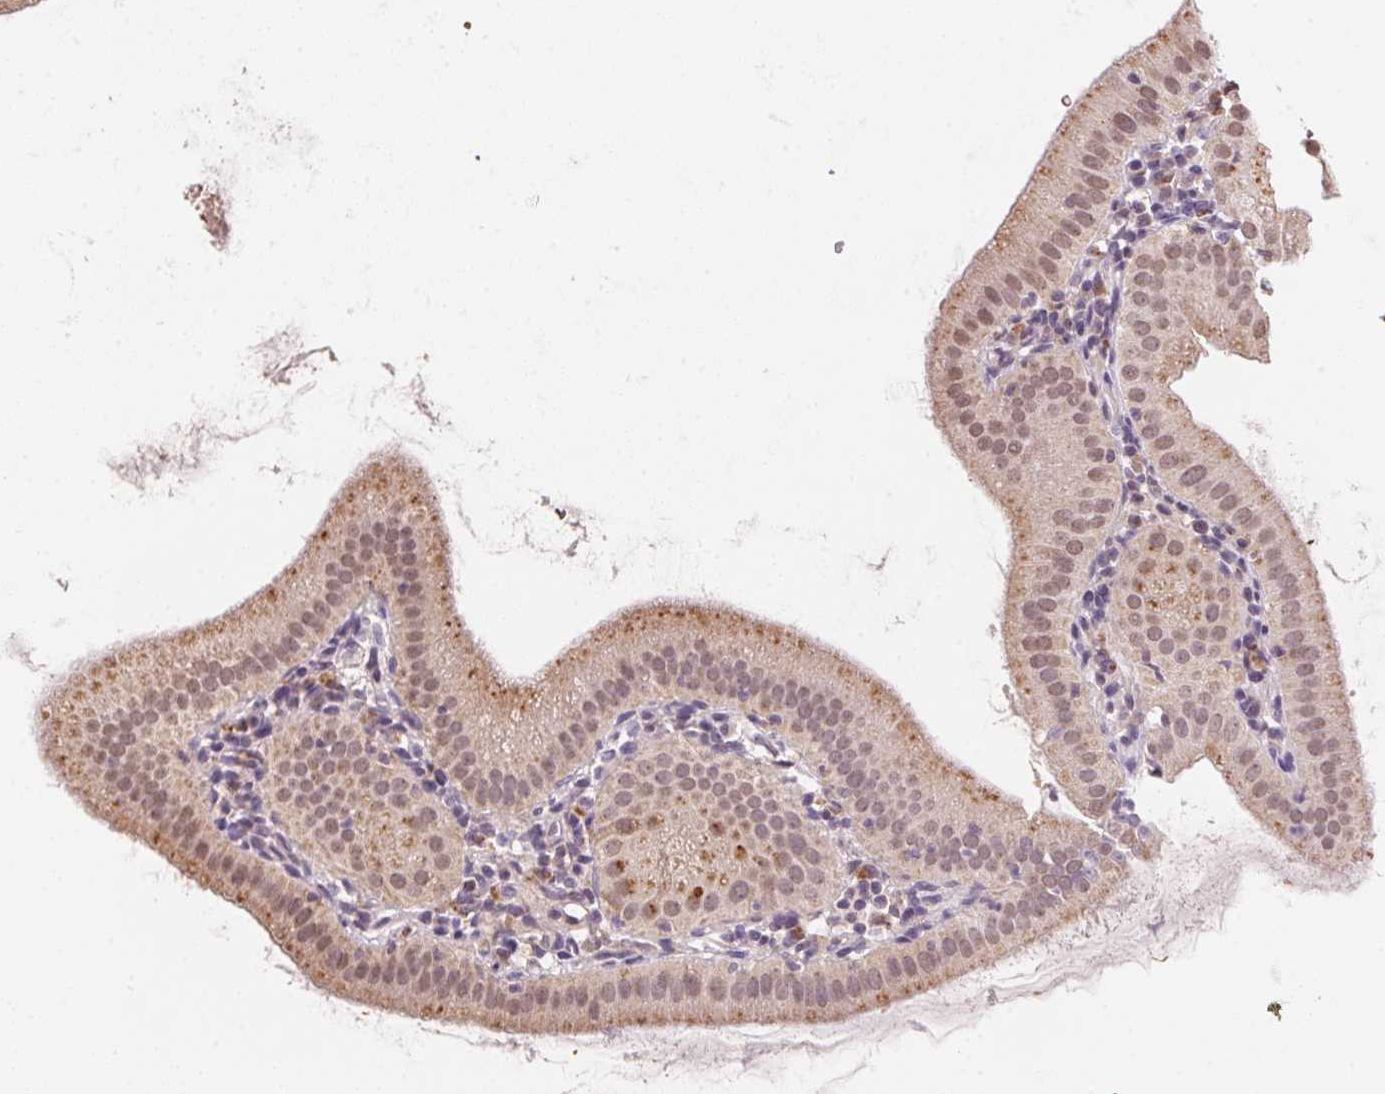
{"staining": {"intensity": "moderate", "quantity": ">75%", "location": "cytoplasmic/membranous"}, "tissue": "gallbladder", "cell_type": "Glandular cells", "image_type": "normal", "snomed": [{"axis": "morphology", "description": "Normal tissue, NOS"}, {"axis": "topography", "description": "Gallbladder"}], "caption": "There is medium levels of moderate cytoplasmic/membranous staining in glandular cells of normal gallbladder, as demonstrated by immunohistochemical staining (brown color).", "gene": "METTL13", "patient": {"sex": "female", "age": 65}}